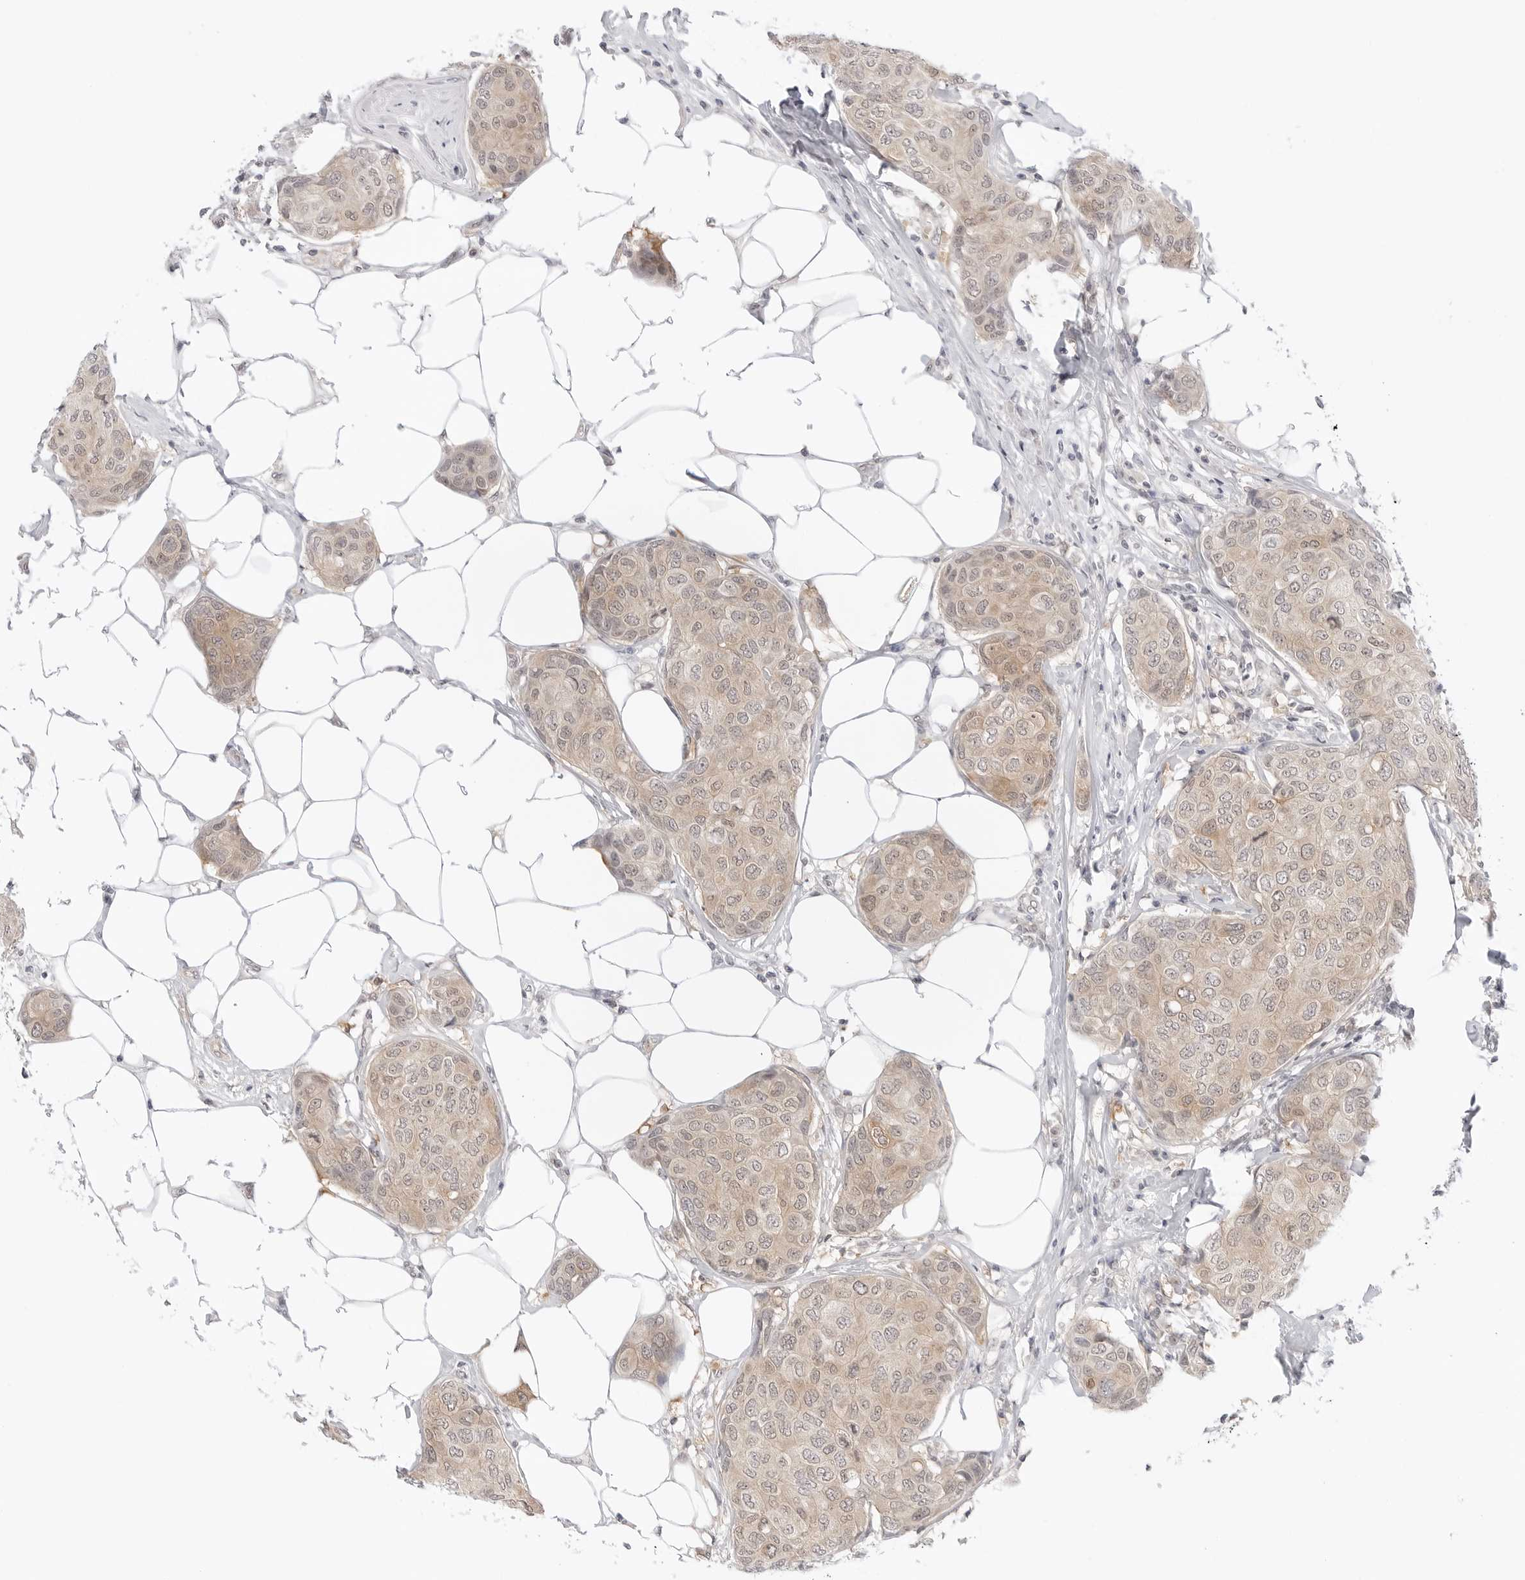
{"staining": {"intensity": "moderate", "quantity": ">75%", "location": "cytoplasmic/membranous"}, "tissue": "breast cancer", "cell_type": "Tumor cells", "image_type": "cancer", "snomed": [{"axis": "morphology", "description": "Duct carcinoma"}, {"axis": "topography", "description": "Breast"}], "caption": "Tumor cells reveal moderate cytoplasmic/membranous positivity in approximately >75% of cells in breast cancer (infiltrating ductal carcinoma). (DAB IHC, brown staining for protein, blue staining for nuclei).", "gene": "NUDC", "patient": {"sex": "female", "age": 80}}